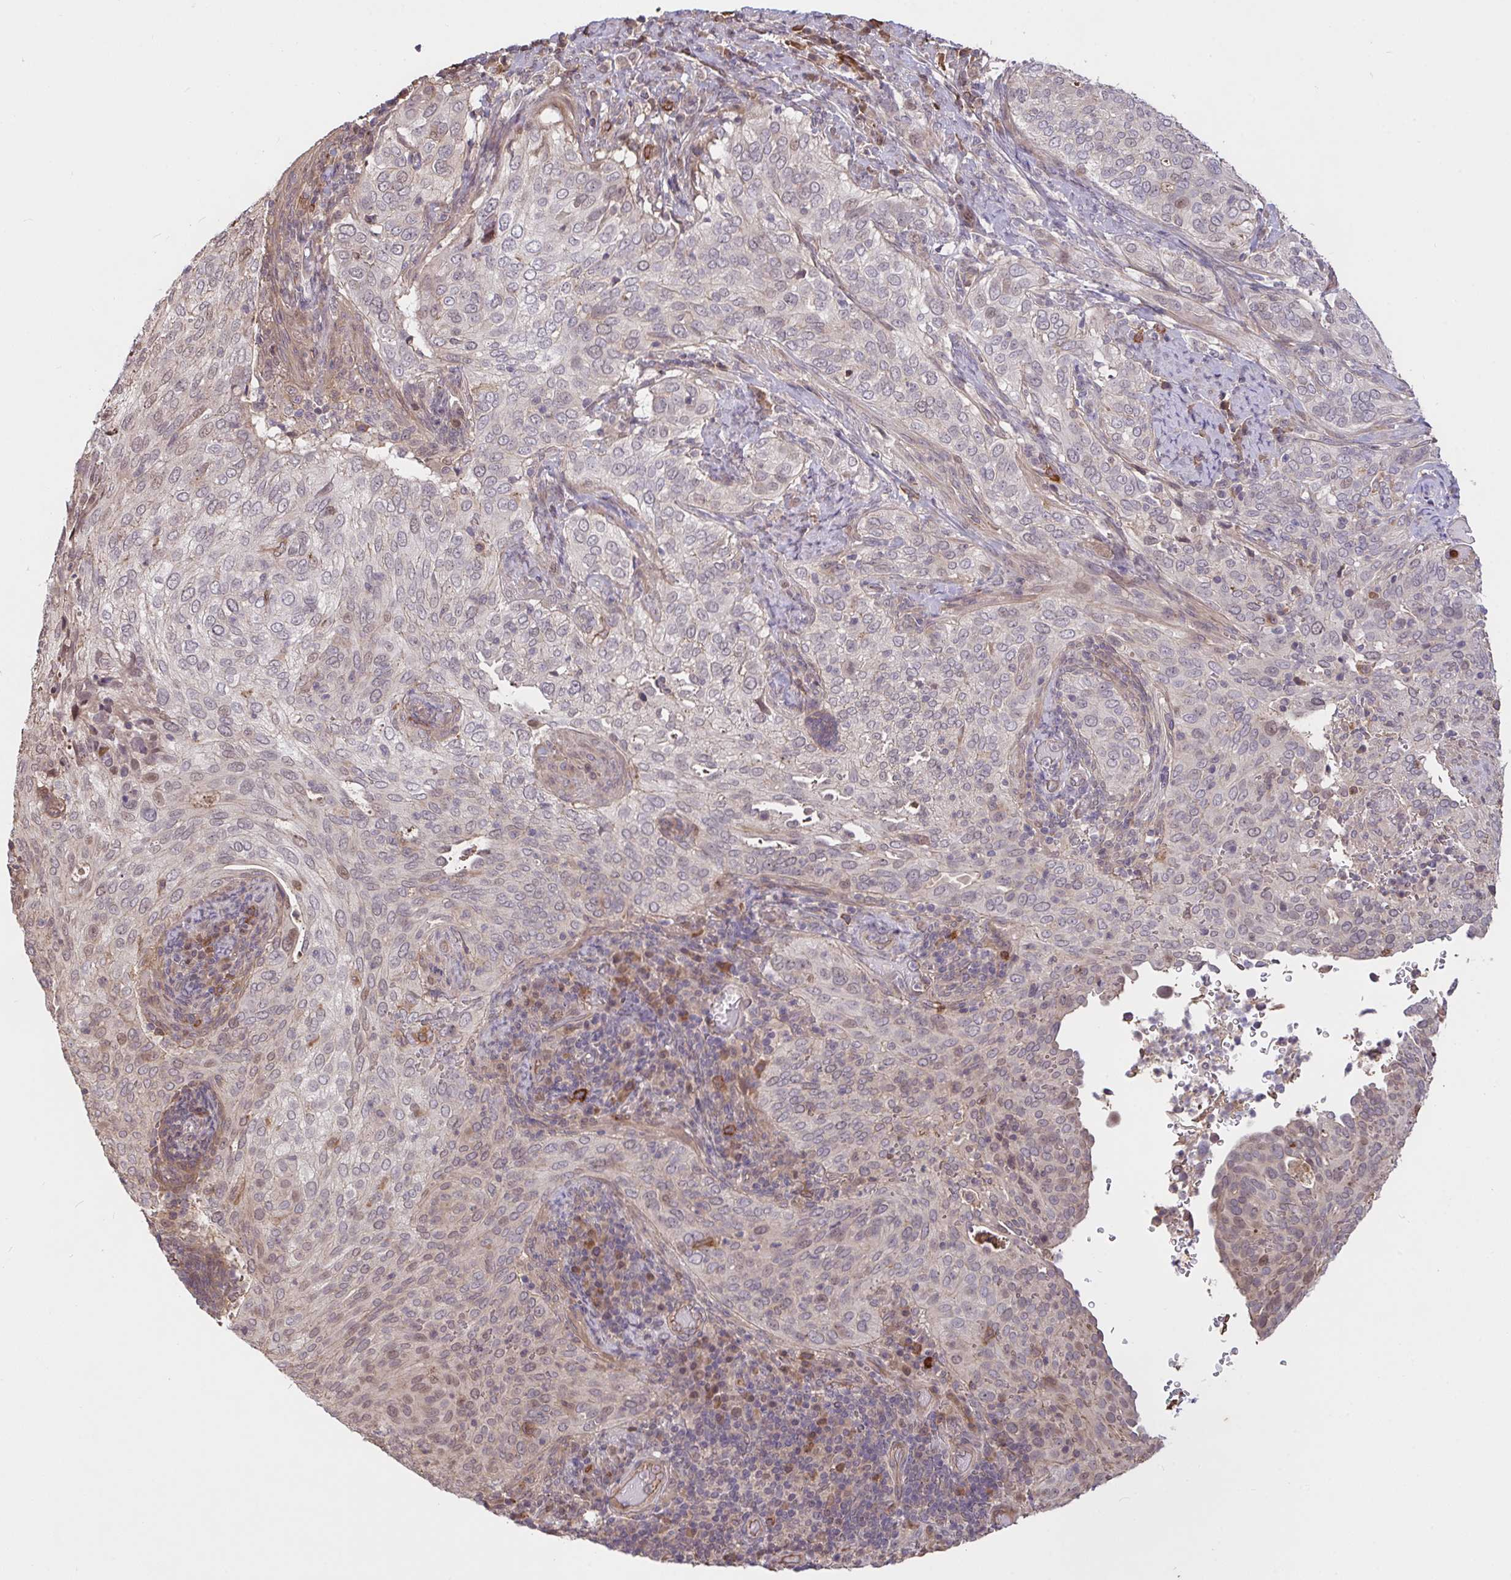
{"staining": {"intensity": "weak", "quantity": "<25%", "location": "nuclear"}, "tissue": "cervical cancer", "cell_type": "Tumor cells", "image_type": "cancer", "snomed": [{"axis": "morphology", "description": "Squamous cell carcinoma, NOS"}, {"axis": "topography", "description": "Cervix"}], "caption": "There is no significant positivity in tumor cells of cervical squamous cell carcinoma.", "gene": "FCER1A", "patient": {"sex": "female", "age": 38}}